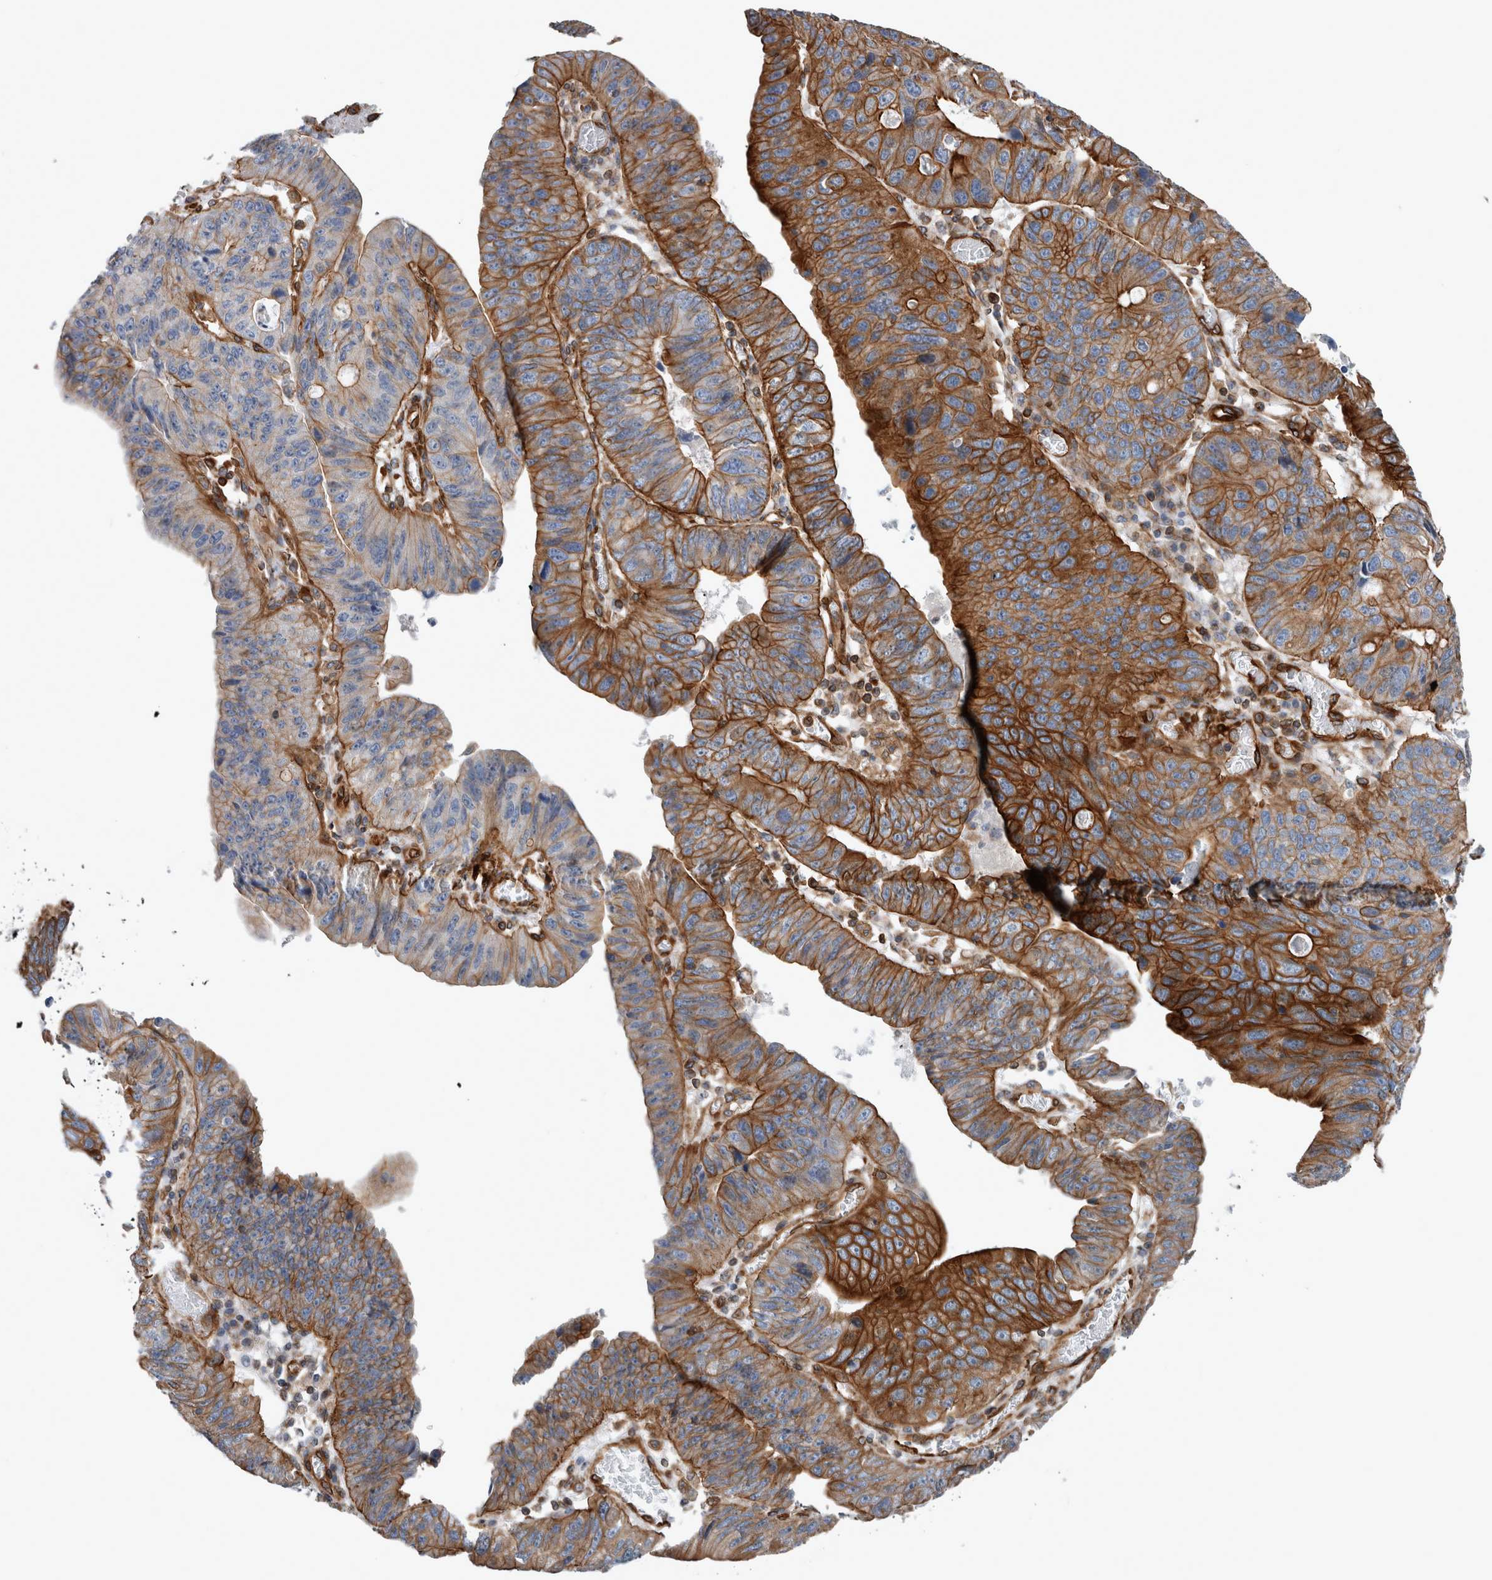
{"staining": {"intensity": "strong", "quantity": ">75%", "location": "cytoplasmic/membranous"}, "tissue": "stomach cancer", "cell_type": "Tumor cells", "image_type": "cancer", "snomed": [{"axis": "morphology", "description": "Adenocarcinoma, NOS"}, {"axis": "topography", "description": "Stomach"}], "caption": "Immunohistochemistry micrograph of neoplastic tissue: human adenocarcinoma (stomach) stained using IHC reveals high levels of strong protein expression localized specifically in the cytoplasmic/membranous of tumor cells, appearing as a cytoplasmic/membranous brown color.", "gene": "PLEC", "patient": {"sex": "male", "age": 59}}